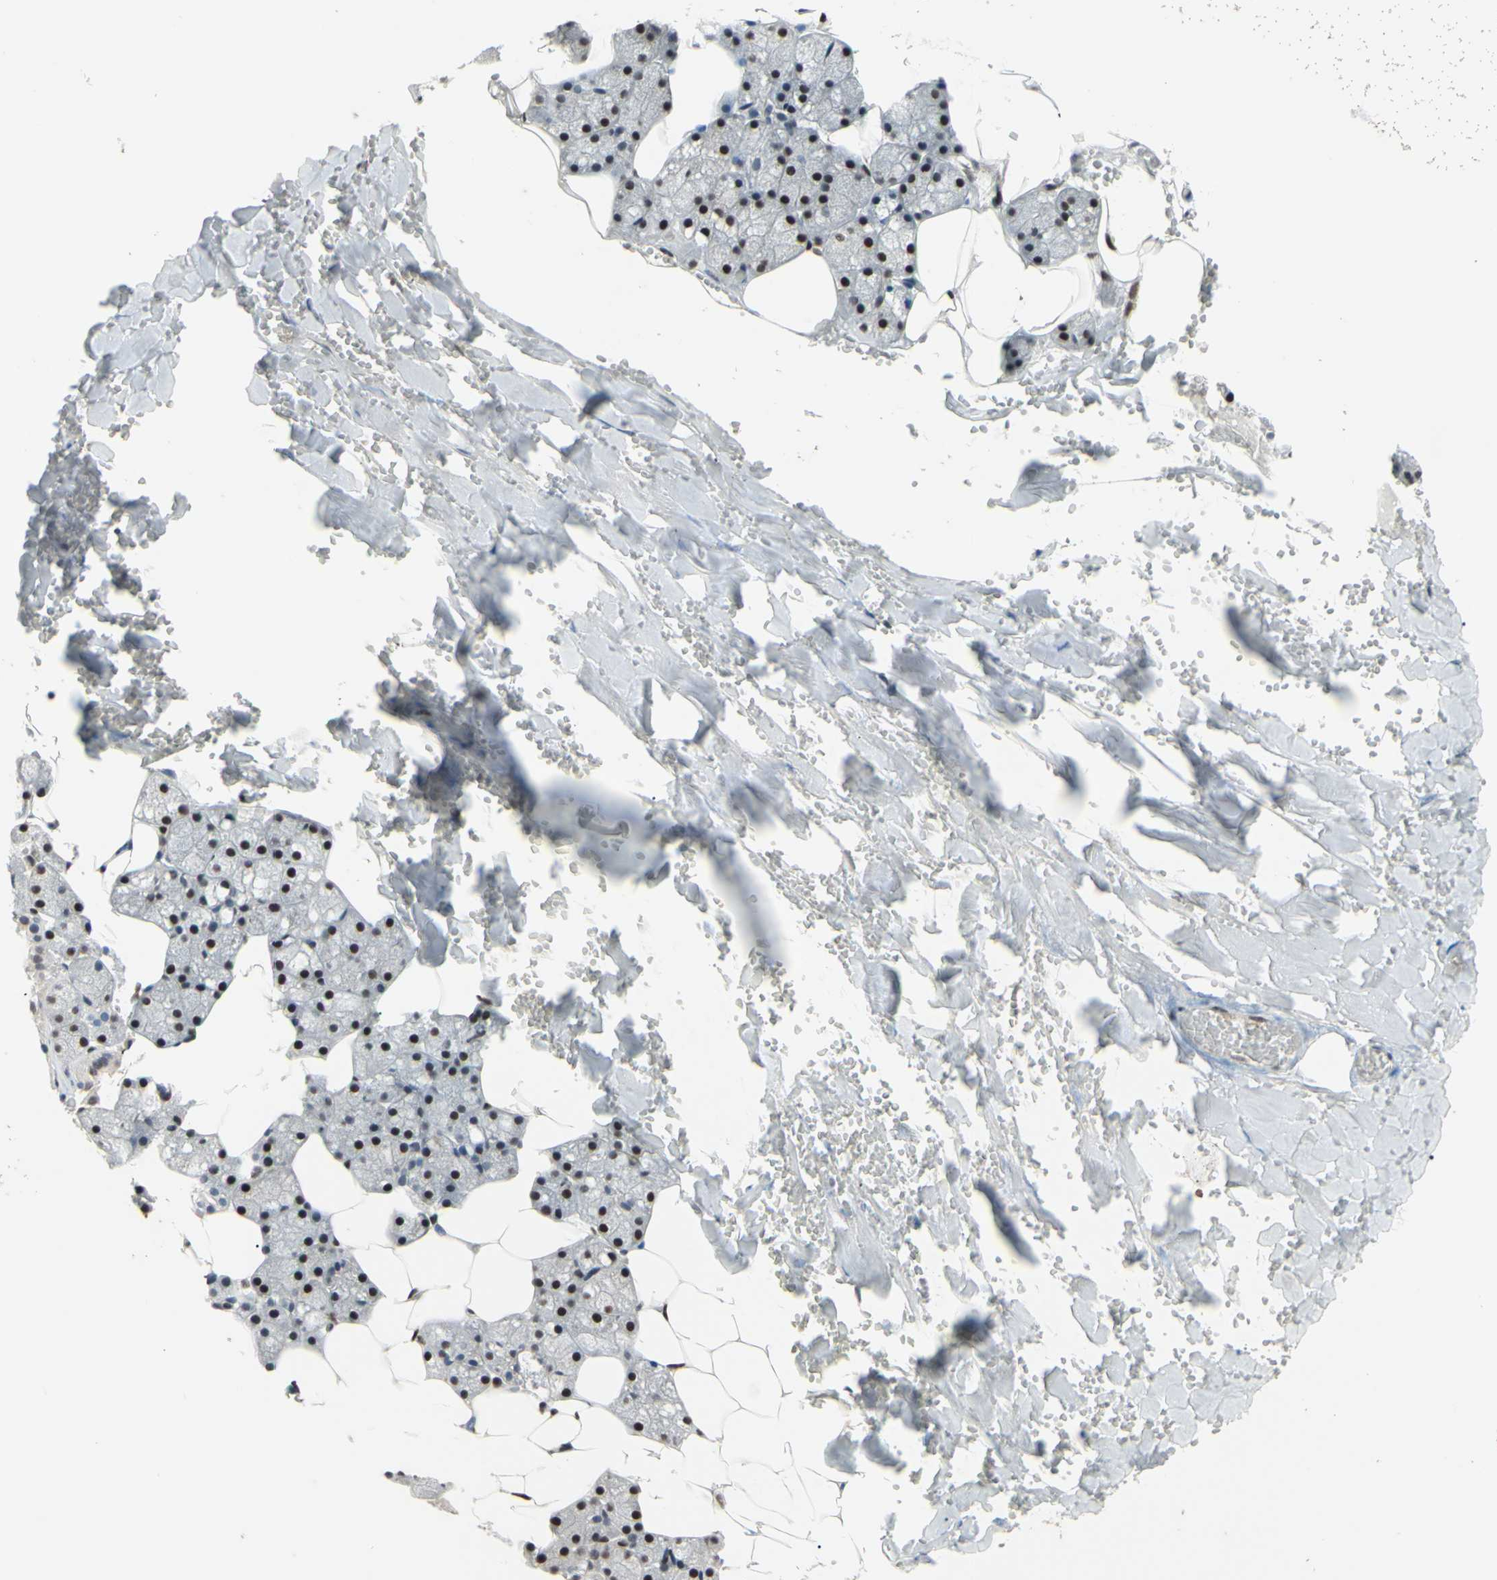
{"staining": {"intensity": "moderate", "quantity": "25%-75%", "location": "cytoplasmic/membranous,nuclear"}, "tissue": "salivary gland", "cell_type": "Glandular cells", "image_type": "normal", "snomed": [{"axis": "morphology", "description": "Normal tissue, NOS"}, {"axis": "topography", "description": "Salivary gland"}], "caption": "Protein positivity by immunohistochemistry exhibits moderate cytoplasmic/membranous,nuclear expression in approximately 25%-75% of glandular cells in normal salivary gland.", "gene": "FKBP5", "patient": {"sex": "male", "age": 62}}